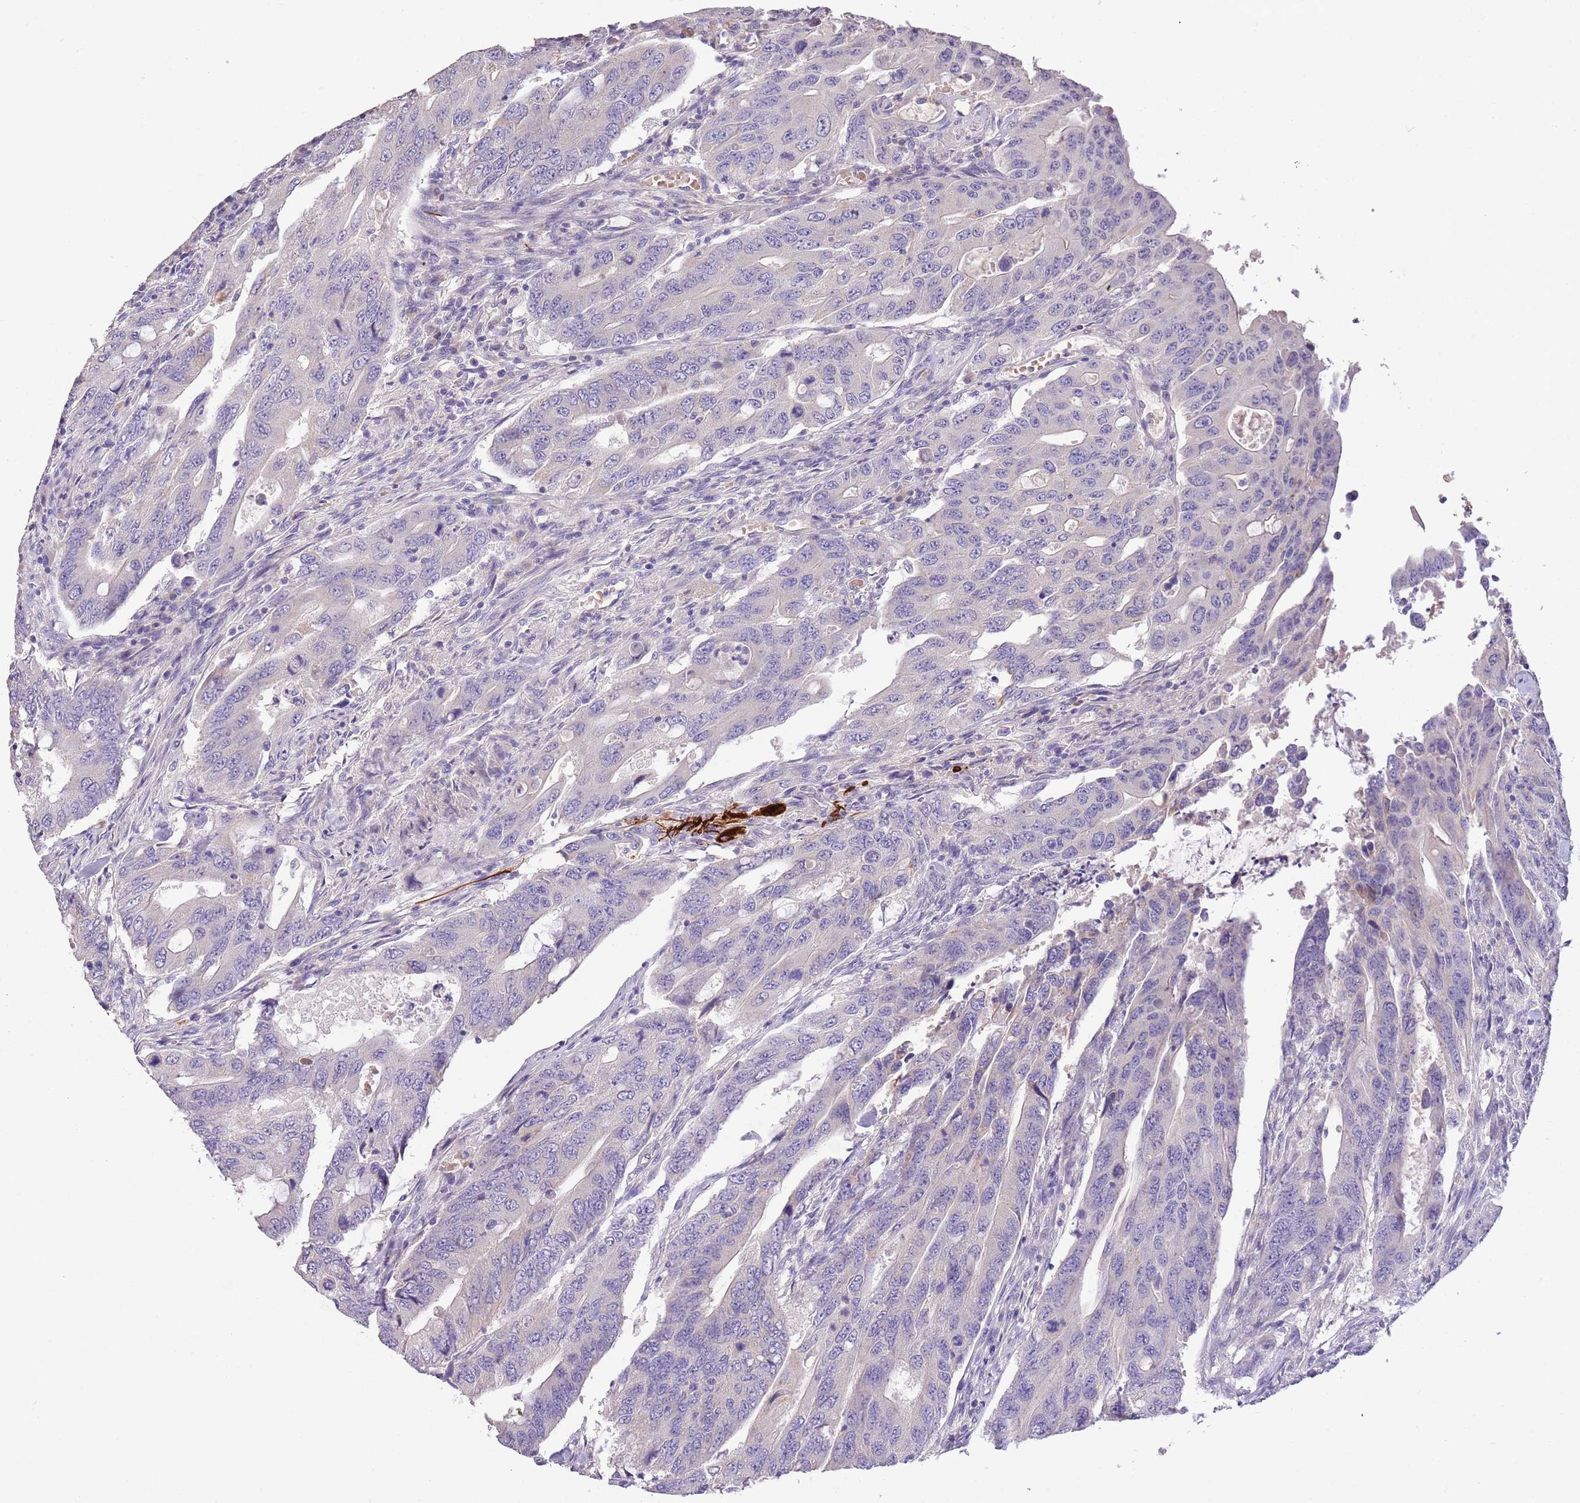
{"staining": {"intensity": "negative", "quantity": "none", "location": "none"}, "tissue": "colorectal cancer", "cell_type": "Tumor cells", "image_type": "cancer", "snomed": [{"axis": "morphology", "description": "Adenocarcinoma, NOS"}, {"axis": "topography", "description": "Colon"}], "caption": "DAB (3,3'-diaminobenzidine) immunohistochemical staining of human adenocarcinoma (colorectal) demonstrates no significant staining in tumor cells.", "gene": "ZNF658", "patient": {"sex": "male", "age": 71}}